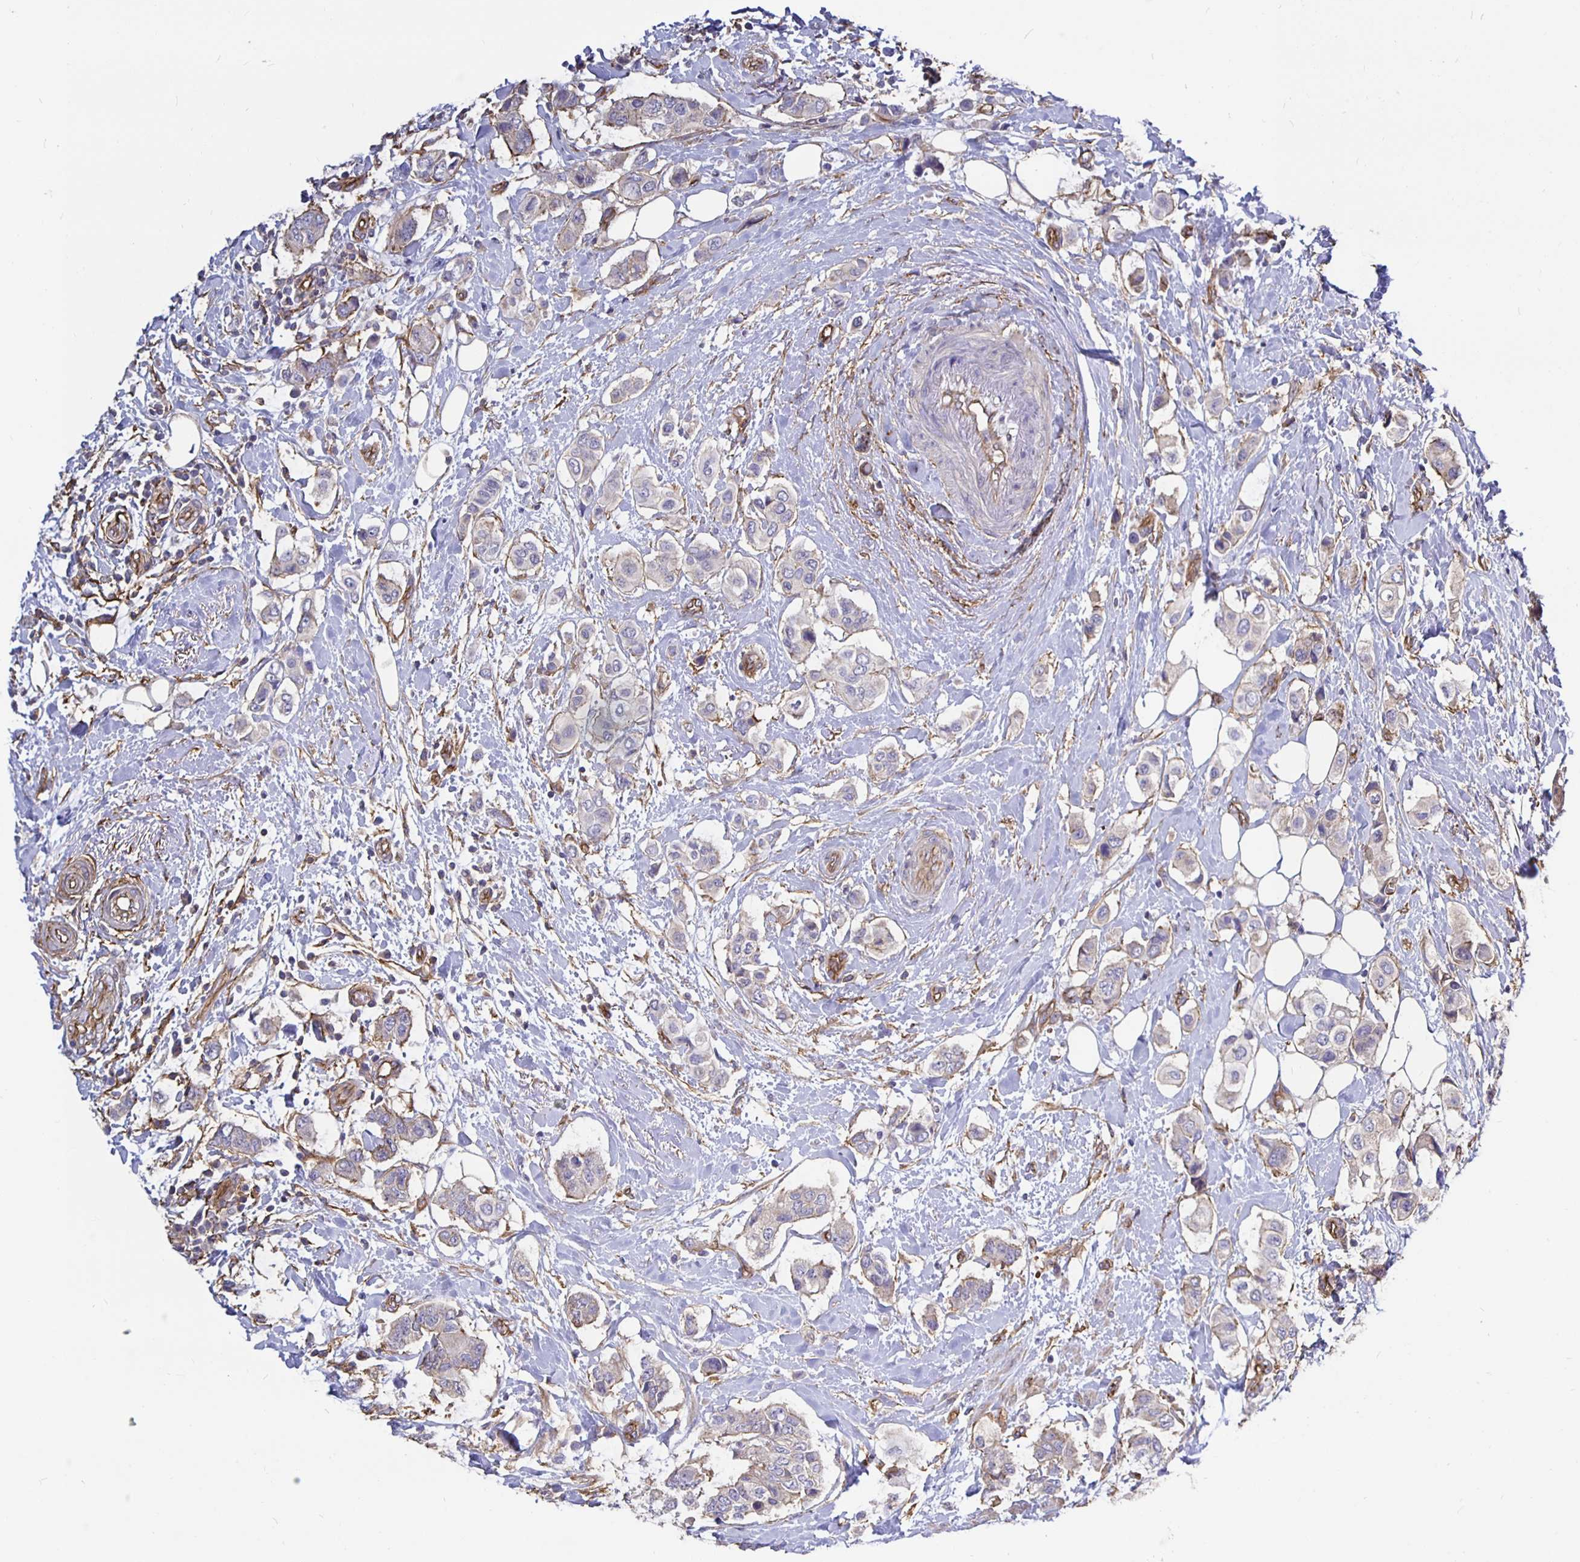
{"staining": {"intensity": "weak", "quantity": "<25%", "location": "cytoplasmic/membranous"}, "tissue": "breast cancer", "cell_type": "Tumor cells", "image_type": "cancer", "snomed": [{"axis": "morphology", "description": "Lobular carcinoma"}, {"axis": "topography", "description": "Breast"}], "caption": "This is an immunohistochemistry photomicrograph of lobular carcinoma (breast). There is no staining in tumor cells.", "gene": "ARHGEF39", "patient": {"sex": "female", "age": 51}}